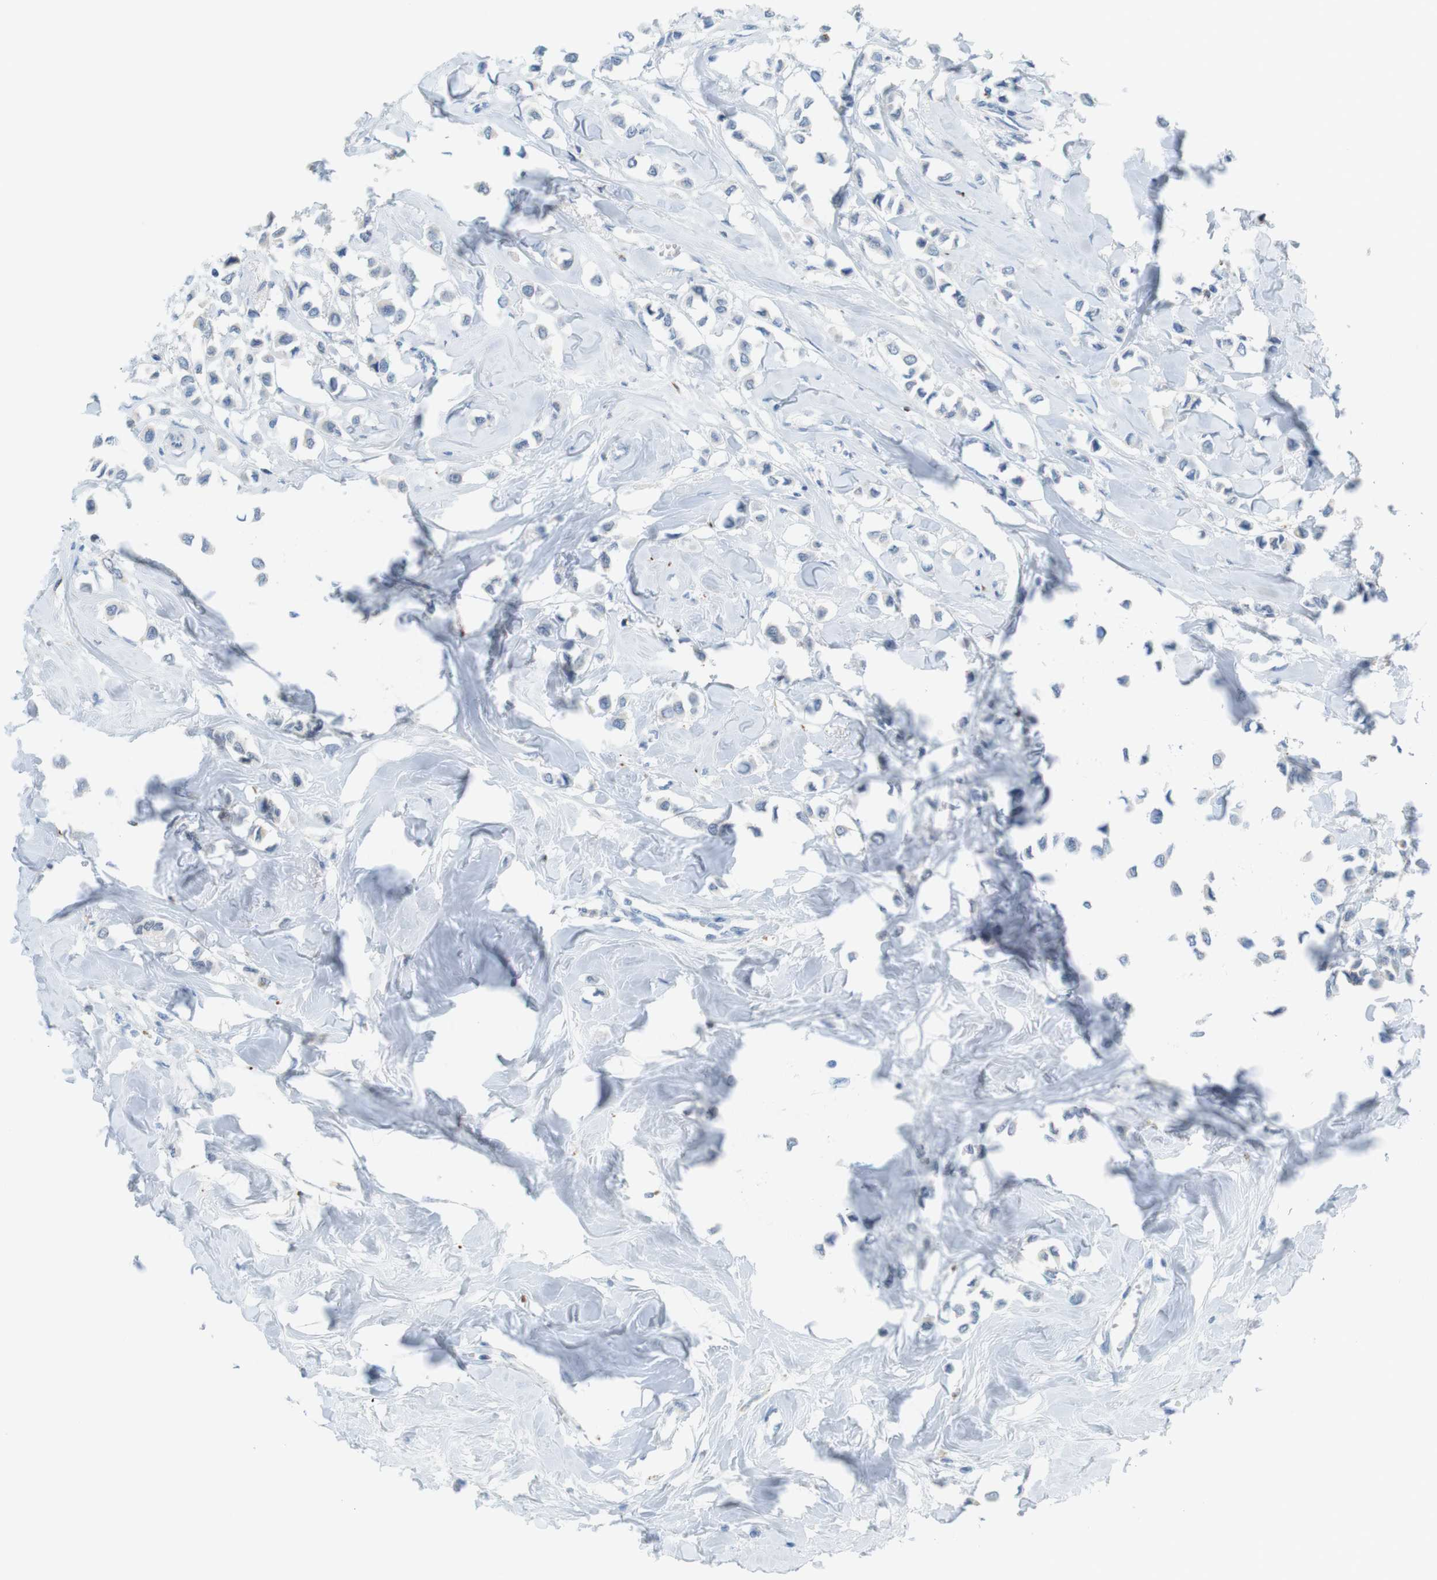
{"staining": {"intensity": "negative", "quantity": "none", "location": "none"}, "tissue": "breast cancer", "cell_type": "Tumor cells", "image_type": "cancer", "snomed": [{"axis": "morphology", "description": "Lobular carcinoma"}, {"axis": "topography", "description": "Breast"}], "caption": "The photomicrograph exhibits no significant expression in tumor cells of breast cancer.", "gene": "YIPF1", "patient": {"sex": "female", "age": 51}}